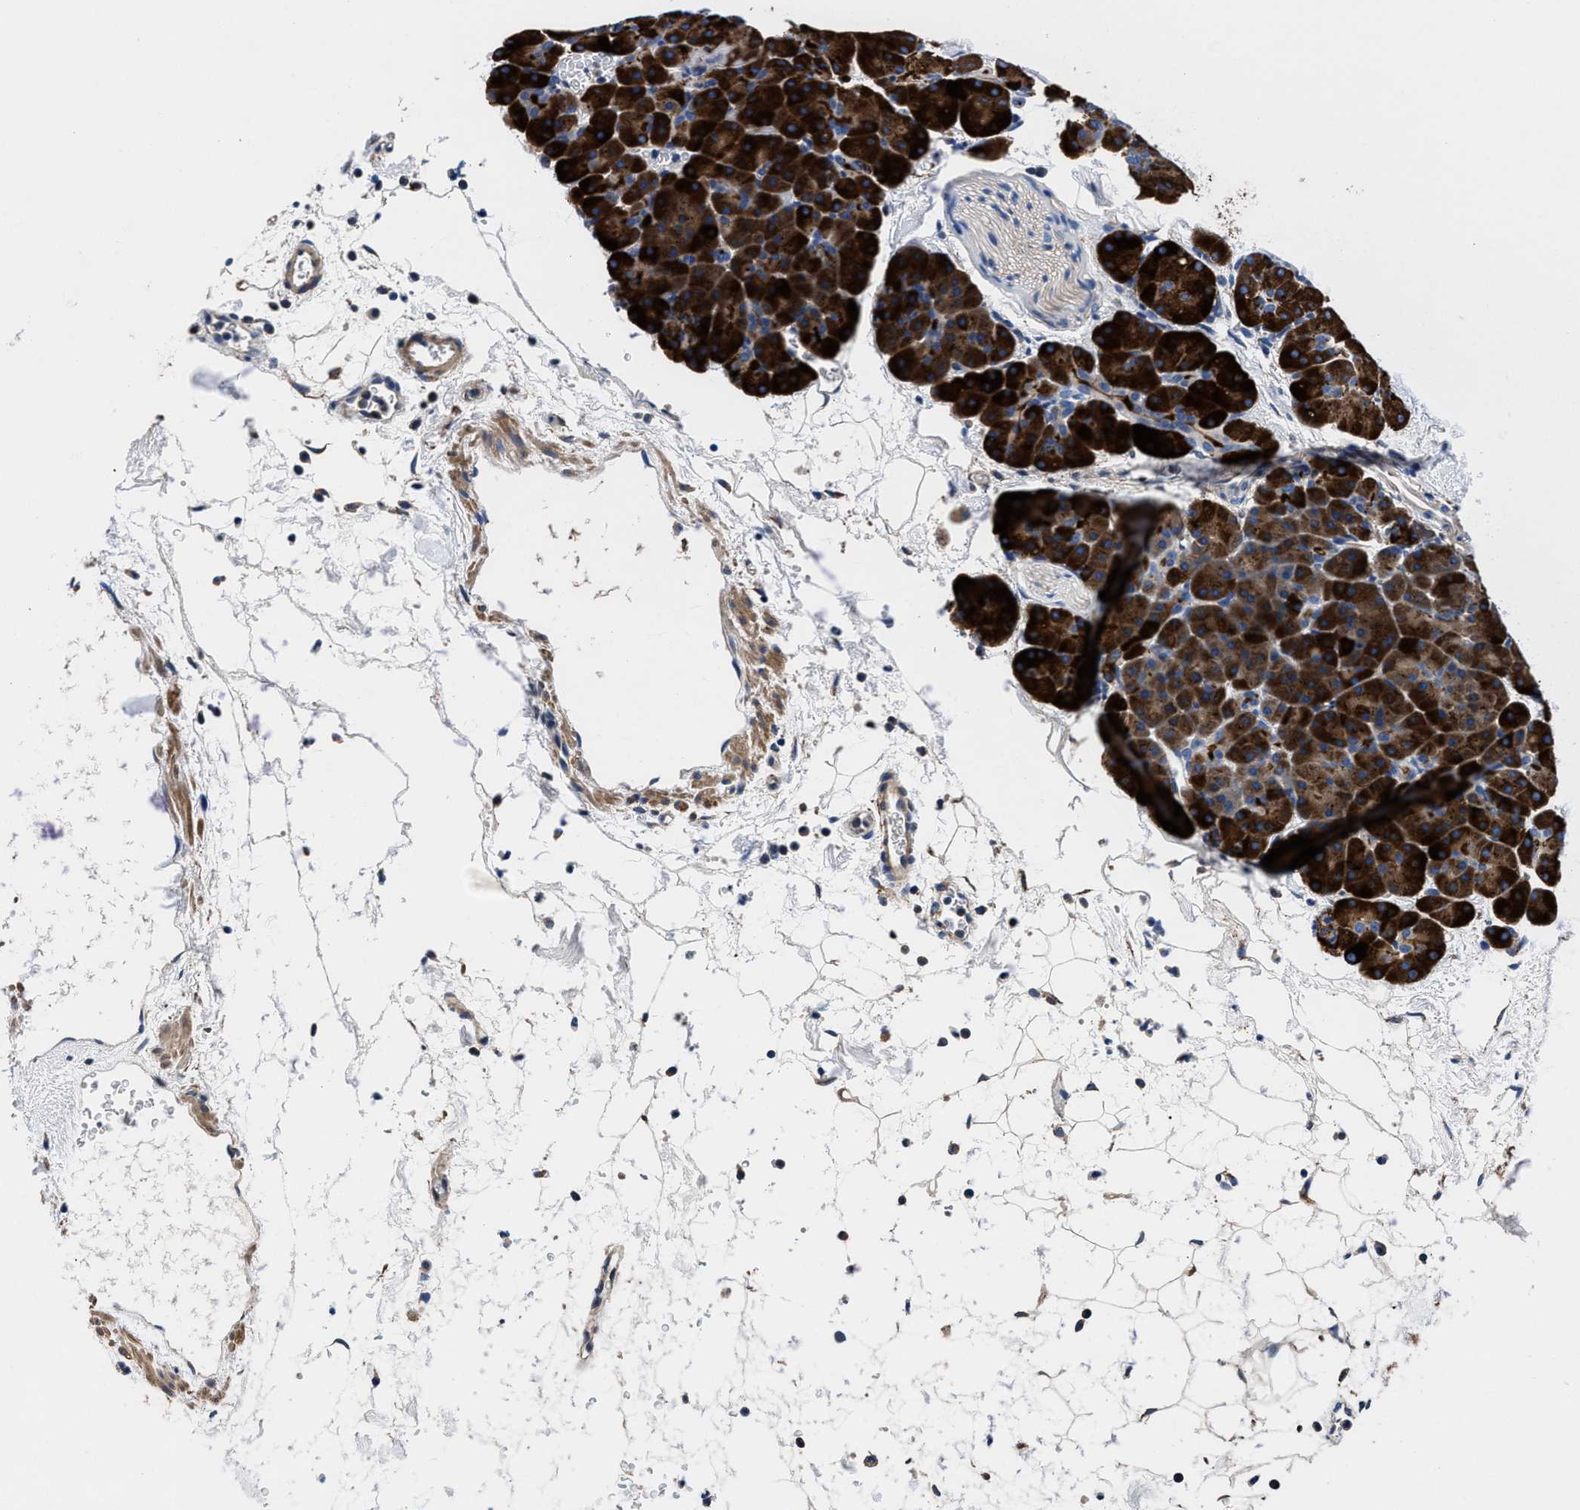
{"staining": {"intensity": "strong", "quantity": ">75%", "location": "cytoplasmic/membranous"}, "tissue": "pancreas", "cell_type": "Exocrine glandular cells", "image_type": "normal", "snomed": [{"axis": "morphology", "description": "Normal tissue, NOS"}, {"axis": "topography", "description": "Pancreas"}], "caption": "There is high levels of strong cytoplasmic/membranous expression in exocrine glandular cells of benign pancreas, as demonstrated by immunohistochemical staining (brown color).", "gene": "NEU1", "patient": {"sex": "male", "age": 66}}